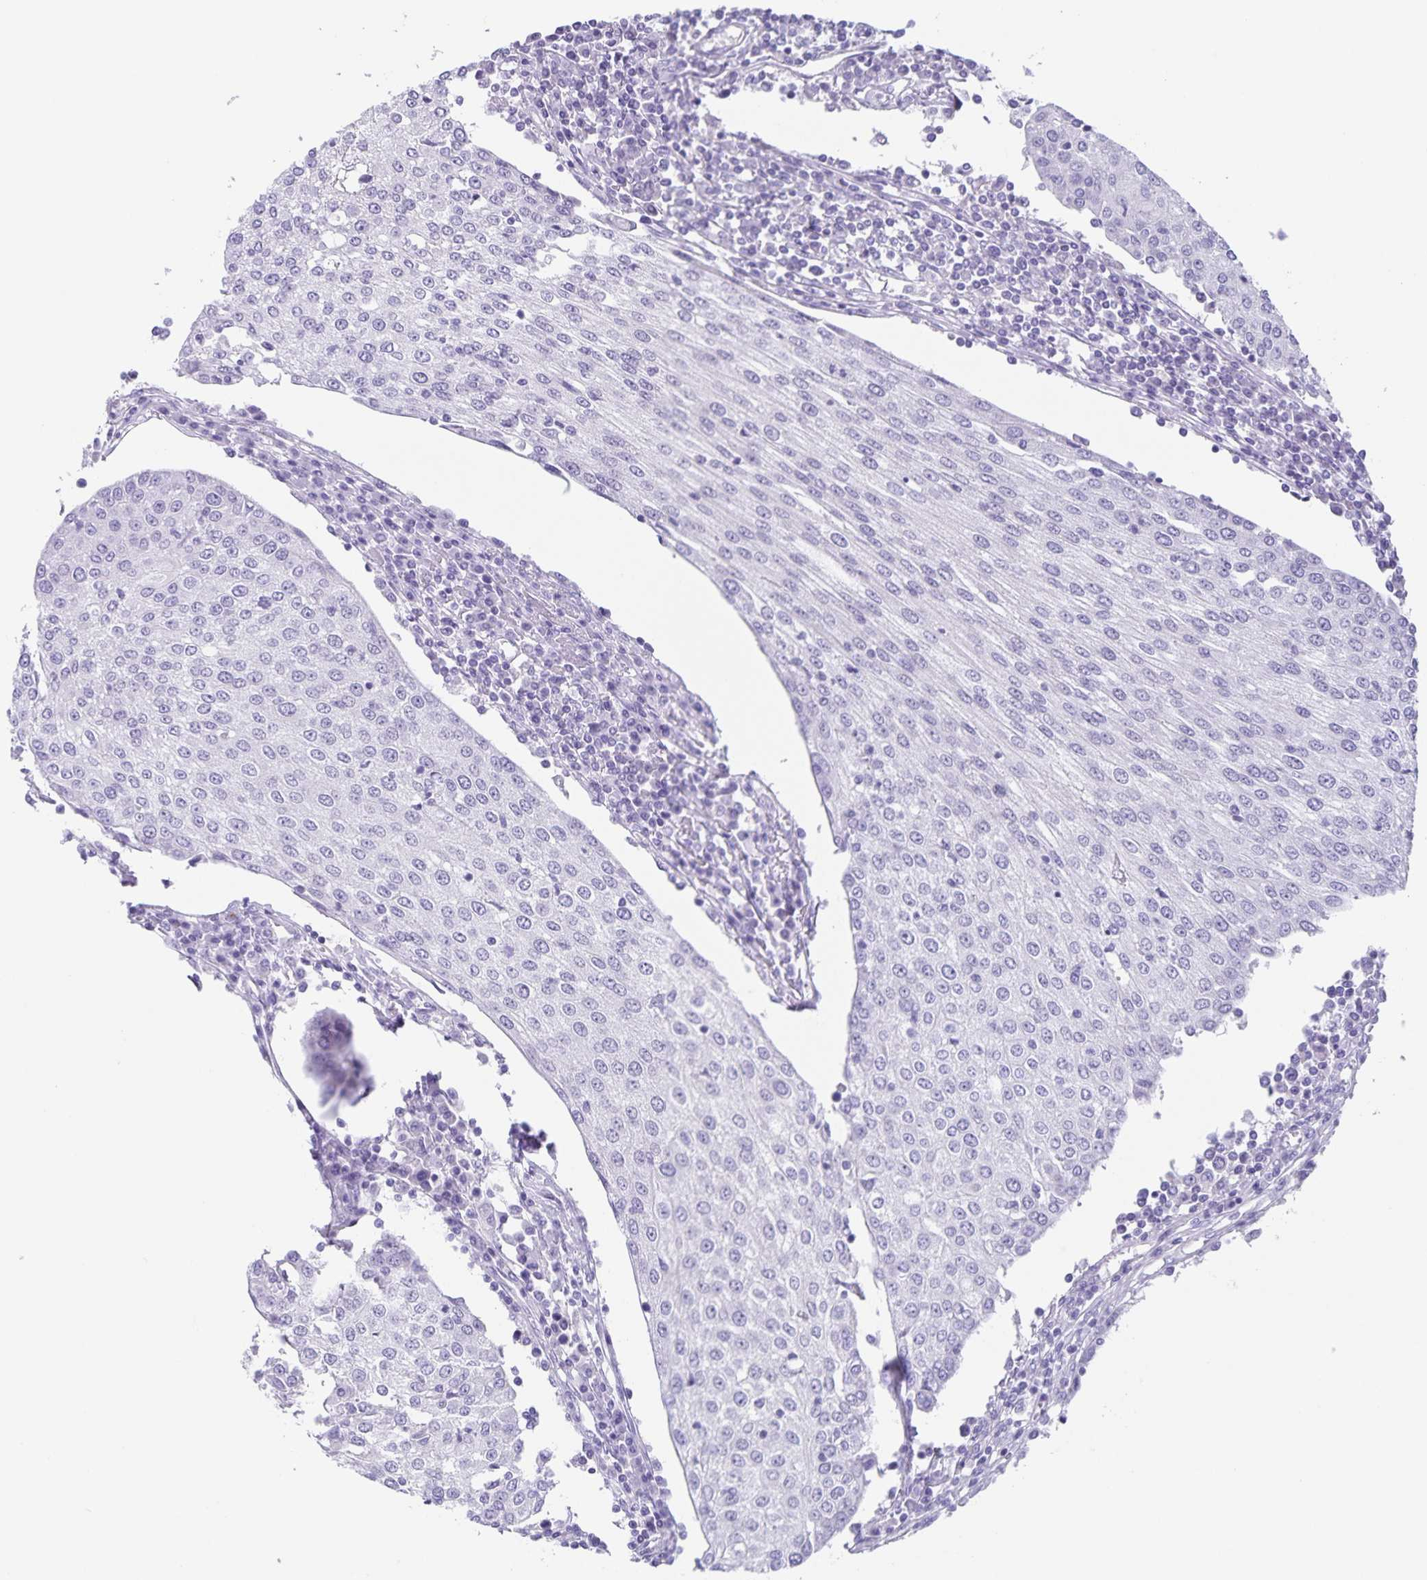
{"staining": {"intensity": "negative", "quantity": "none", "location": "none"}, "tissue": "urothelial cancer", "cell_type": "Tumor cells", "image_type": "cancer", "snomed": [{"axis": "morphology", "description": "Urothelial carcinoma, High grade"}, {"axis": "topography", "description": "Urinary bladder"}], "caption": "Urothelial cancer was stained to show a protein in brown. There is no significant positivity in tumor cells. The staining is performed using DAB (3,3'-diaminobenzidine) brown chromogen with nuclei counter-stained in using hematoxylin.", "gene": "C11orf42", "patient": {"sex": "female", "age": 85}}